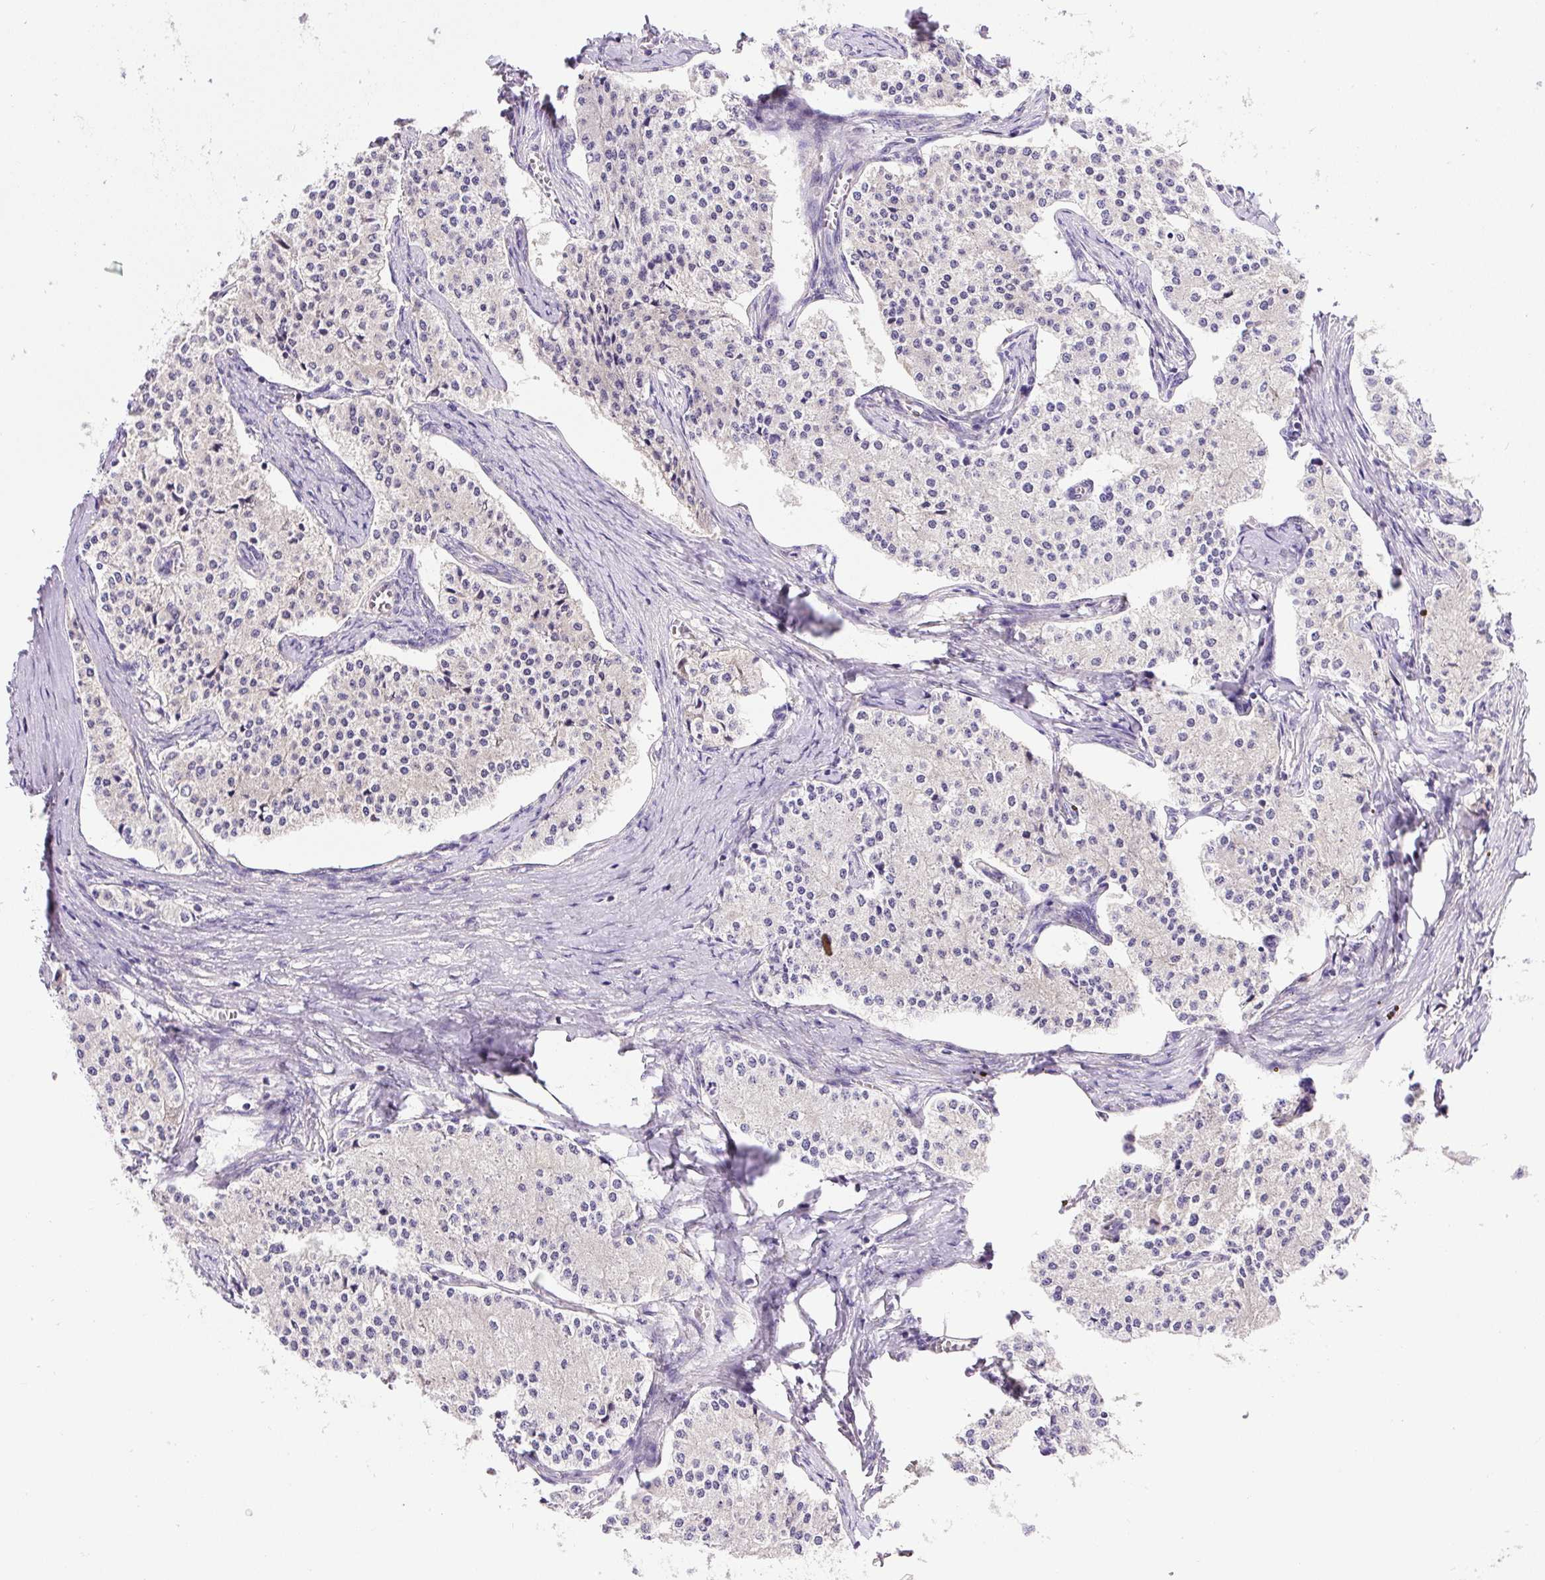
{"staining": {"intensity": "negative", "quantity": "none", "location": "none"}, "tissue": "carcinoid", "cell_type": "Tumor cells", "image_type": "cancer", "snomed": [{"axis": "morphology", "description": "Carcinoid, malignant, NOS"}, {"axis": "topography", "description": "Colon"}], "caption": "Tumor cells show no significant protein expression in malignant carcinoid.", "gene": "CCDC28A", "patient": {"sex": "female", "age": 52}}